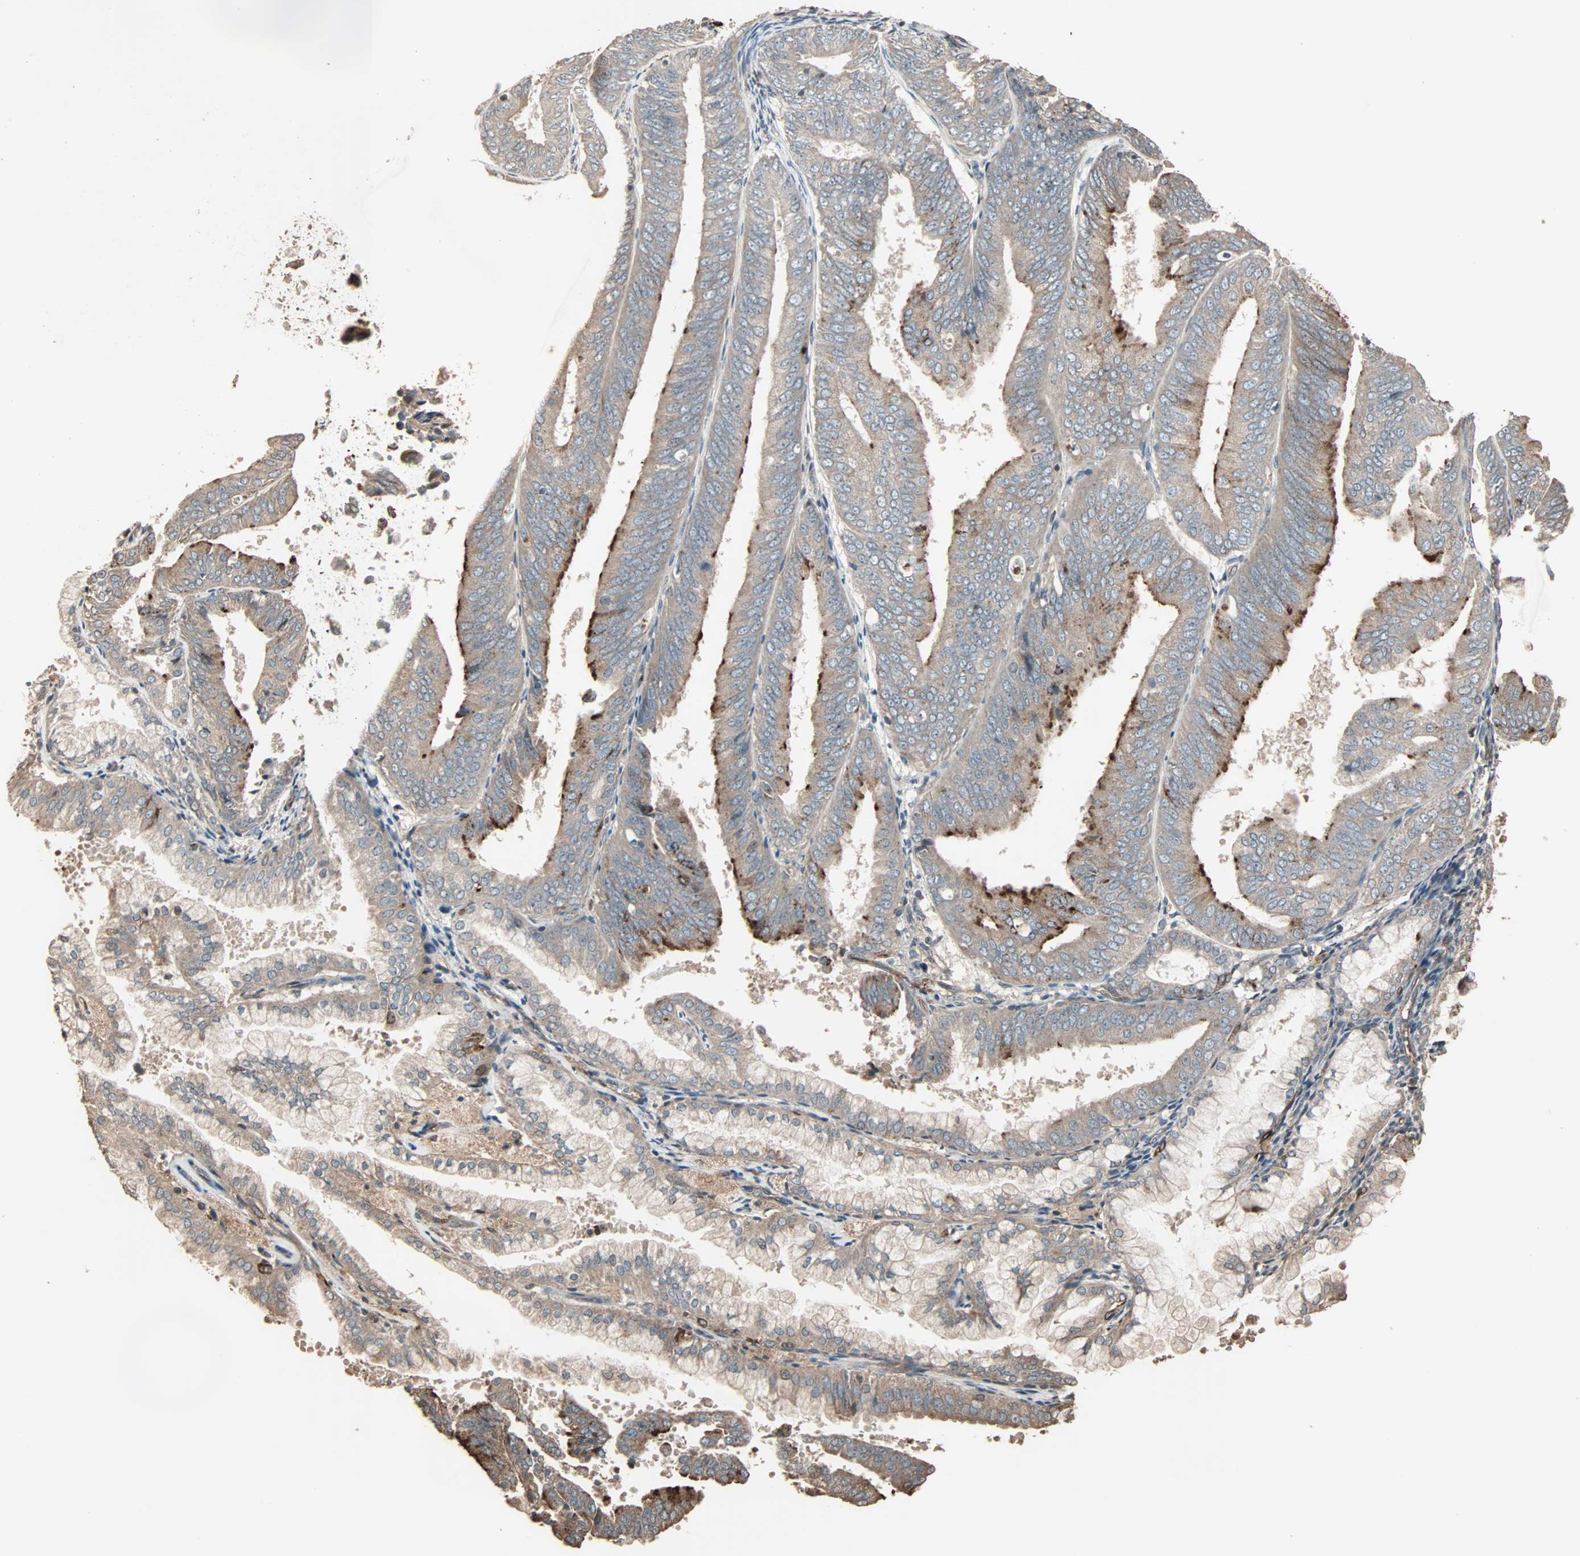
{"staining": {"intensity": "weak", "quantity": ">75%", "location": "cytoplasmic/membranous"}, "tissue": "endometrial cancer", "cell_type": "Tumor cells", "image_type": "cancer", "snomed": [{"axis": "morphology", "description": "Adenocarcinoma, NOS"}, {"axis": "topography", "description": "Endometrium"}], "caption": "A micrograph of human endometrial adenocarcinoma stained for a protein shows weak cytoplasmic/membranous brown staining in tumor cells.", "gene": "CALCRL", "patient": {"sex": "female", "age": 63}}